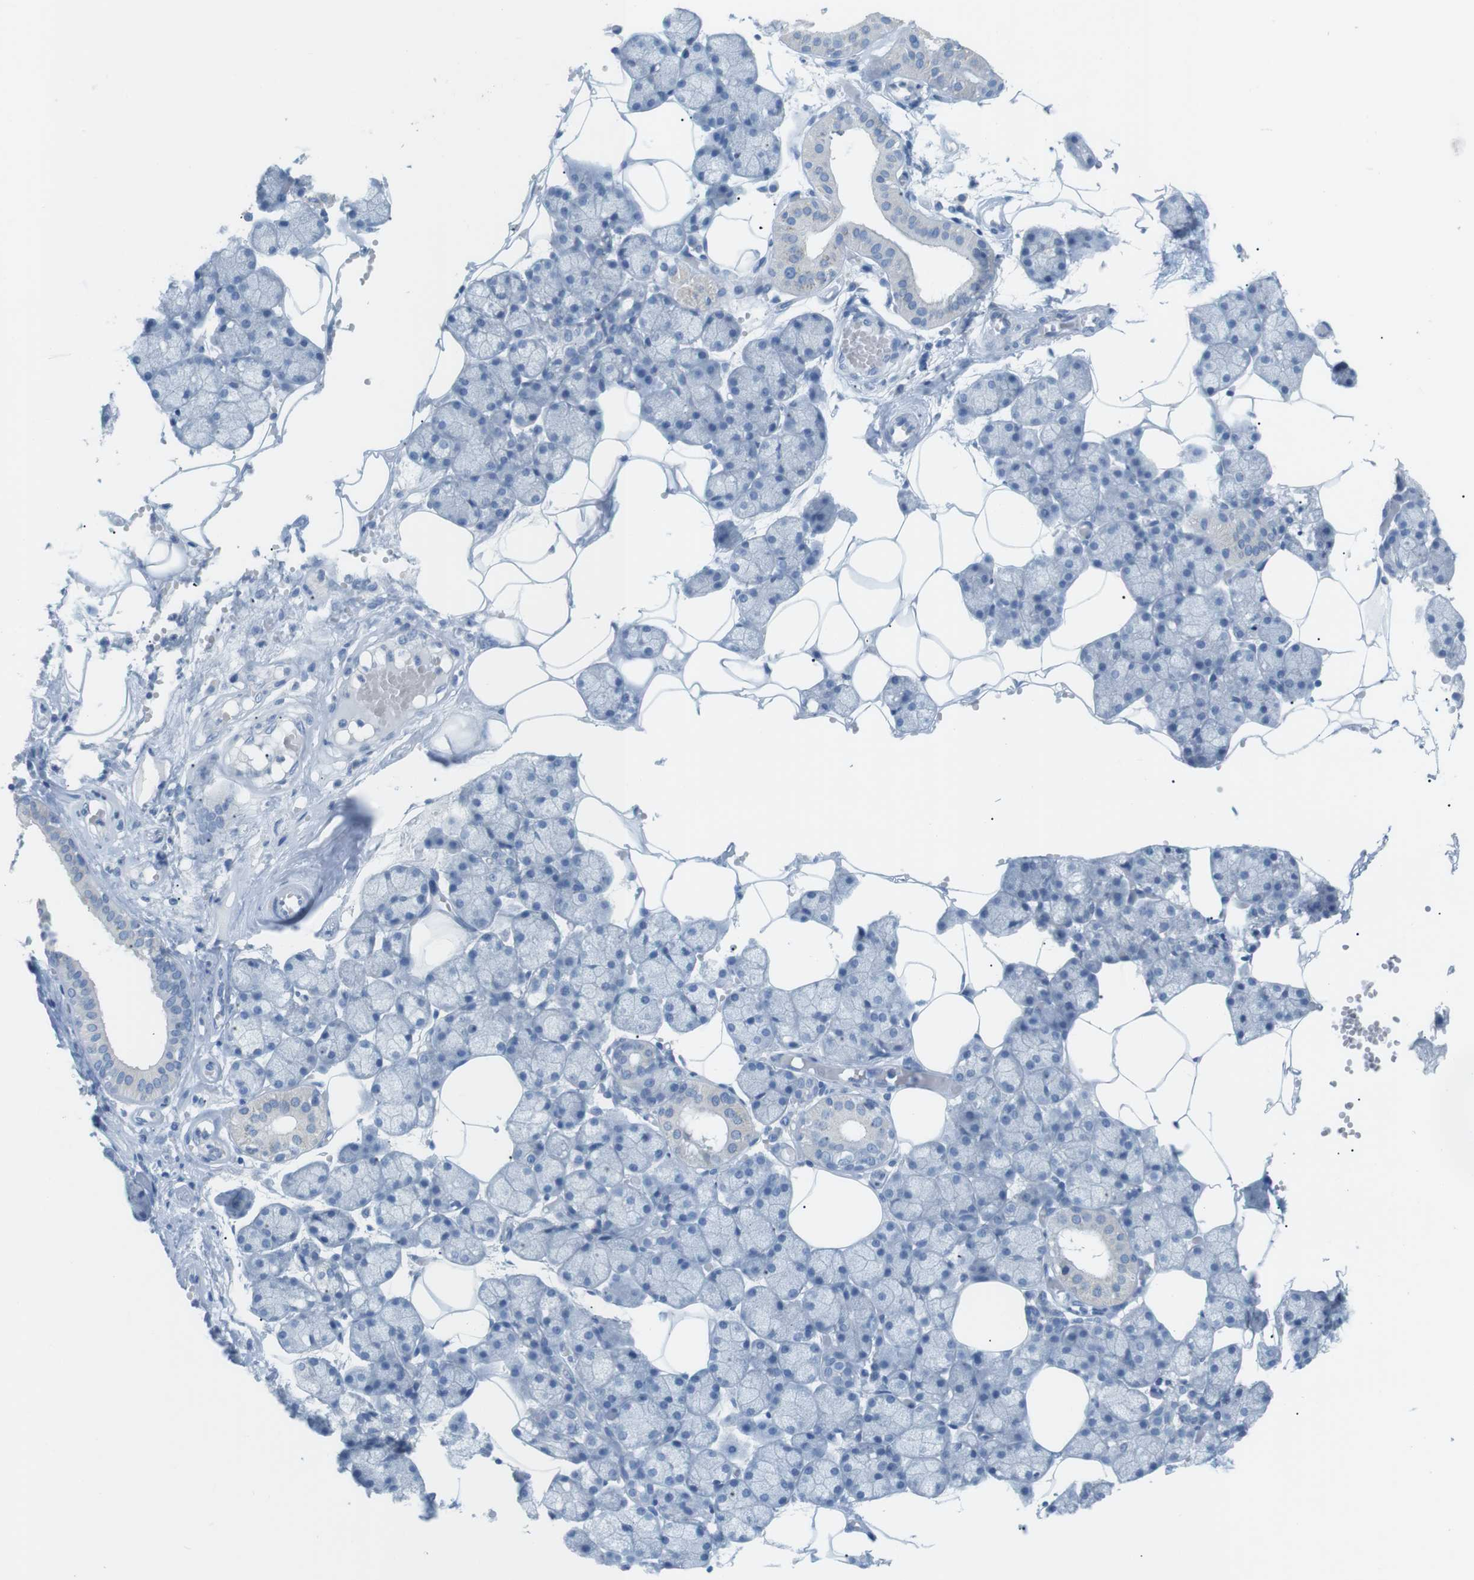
{"staining": {"intensity": "weak", "quantity": "<25%", "location": "cytoplasmic/membranous"}, "tissue": "salivary gland", "cell_type": "Glandular cells", "image_type": "normal", "snomed": [{"axis": "morphology", "description": "Normal tissue, NOS"}, {"axis": "topography", "description": "Salivary gland"}], "caption": "IHC image of benign salivary gland: human salivary gland stained with DAB shows no significant protein staining in glandular cells. The staining is performed using DAB (3,3'-diaminobenzidine) brown chromogen with nuclei counter-stained in using hematoxylin.", "gene": "SALL4", "patient": {"sex": "male", "age": 62}}